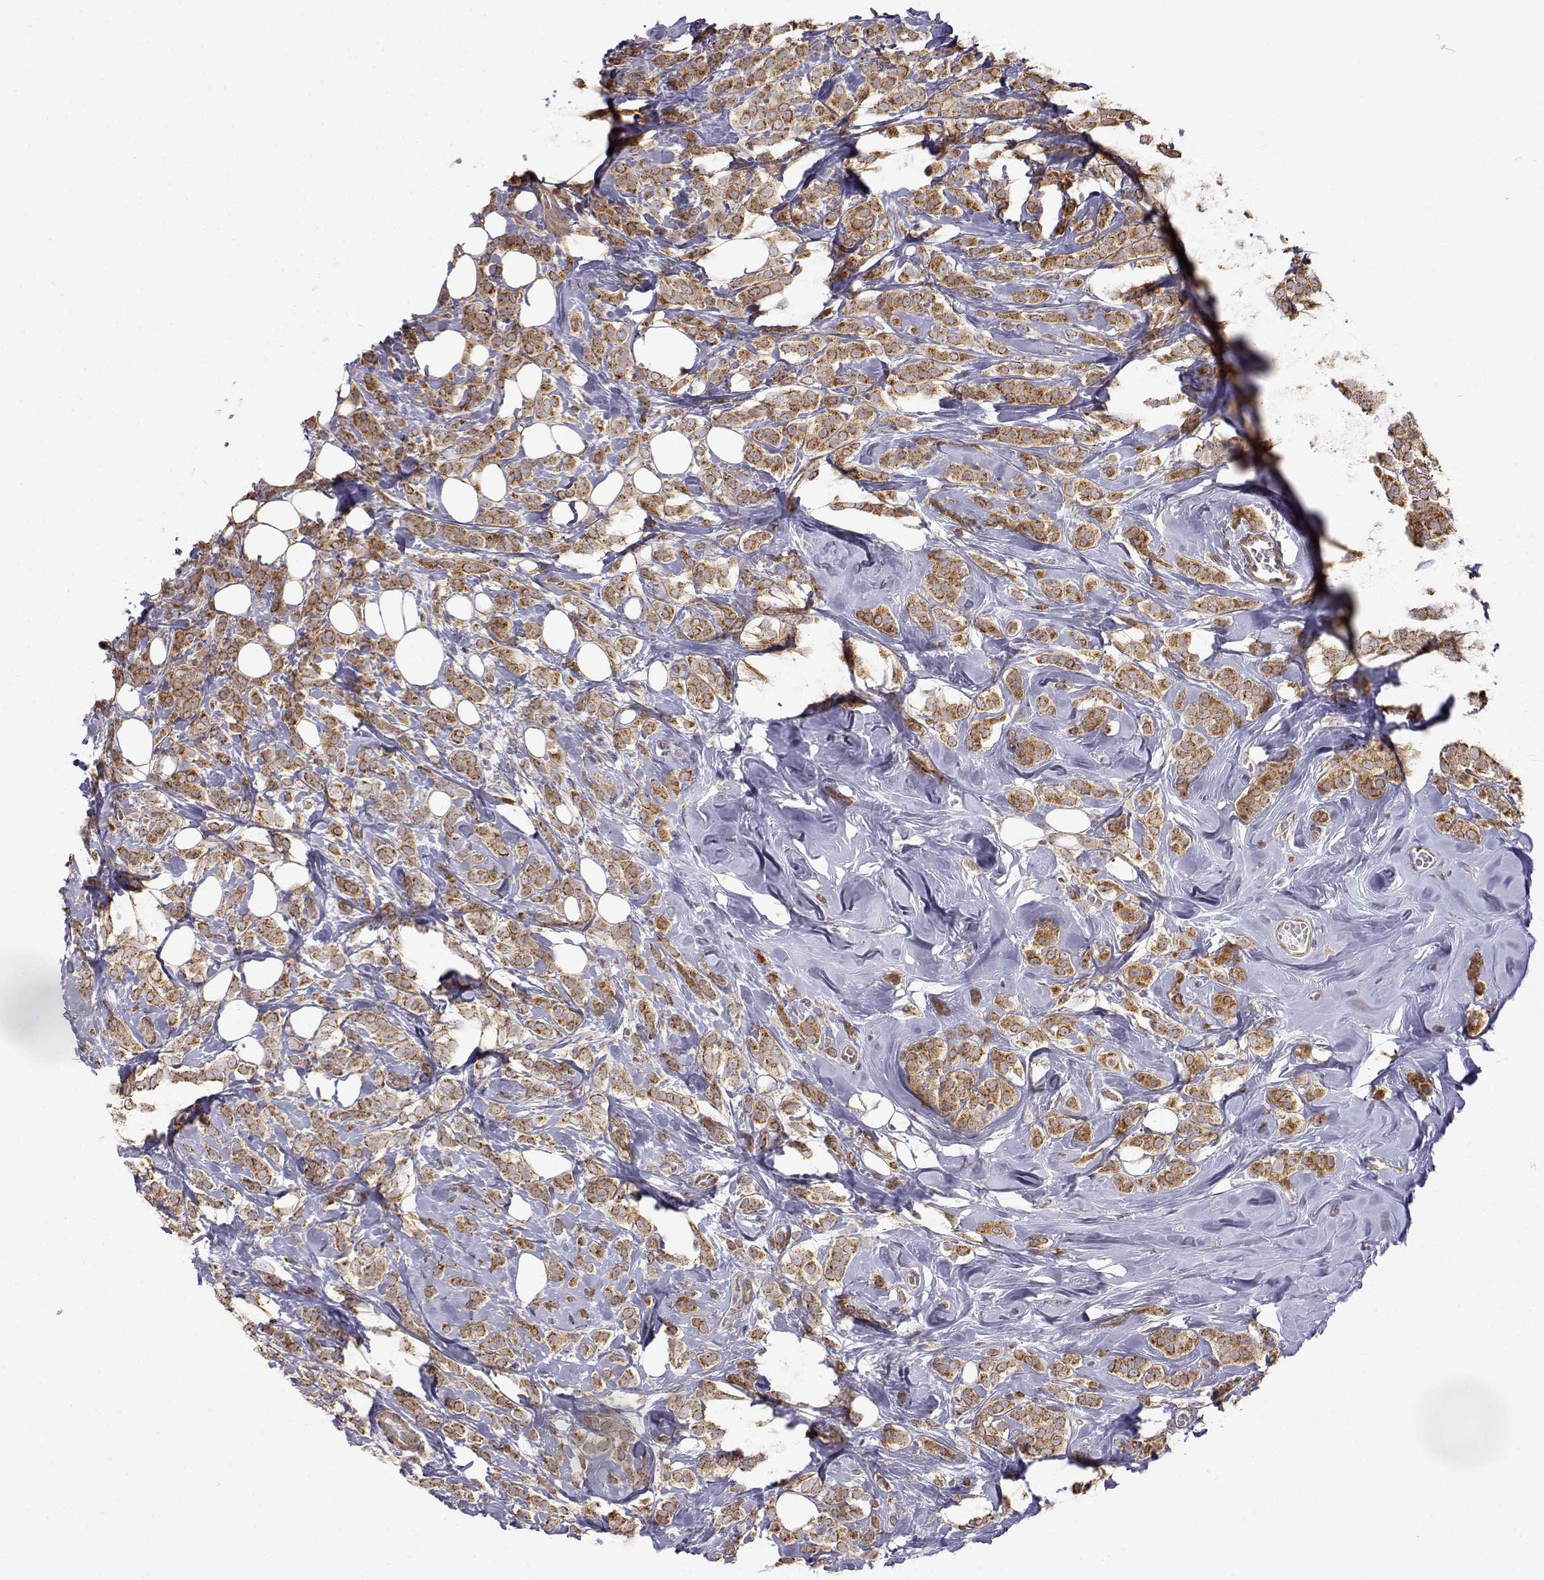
{"staining": {"intensity": "strong", "quantity": ">75%", "location": "cytoplasmic/membranous"}, "tissue": "breast cancer", "cell_type": "Tumor cells", "image_type": "cancer", "snomed": [{"axis": "morphology", "description": "Lobular carcinoma"}, {"axis": "topography", "description": "Breast"}], "caption": "Breast cancer tissue displays strong cytoplasmic/membranous positivity in approximately >75% of tumor cells", "gene": "PAIP1", "patient": {"sex": "female", "age": 49}}